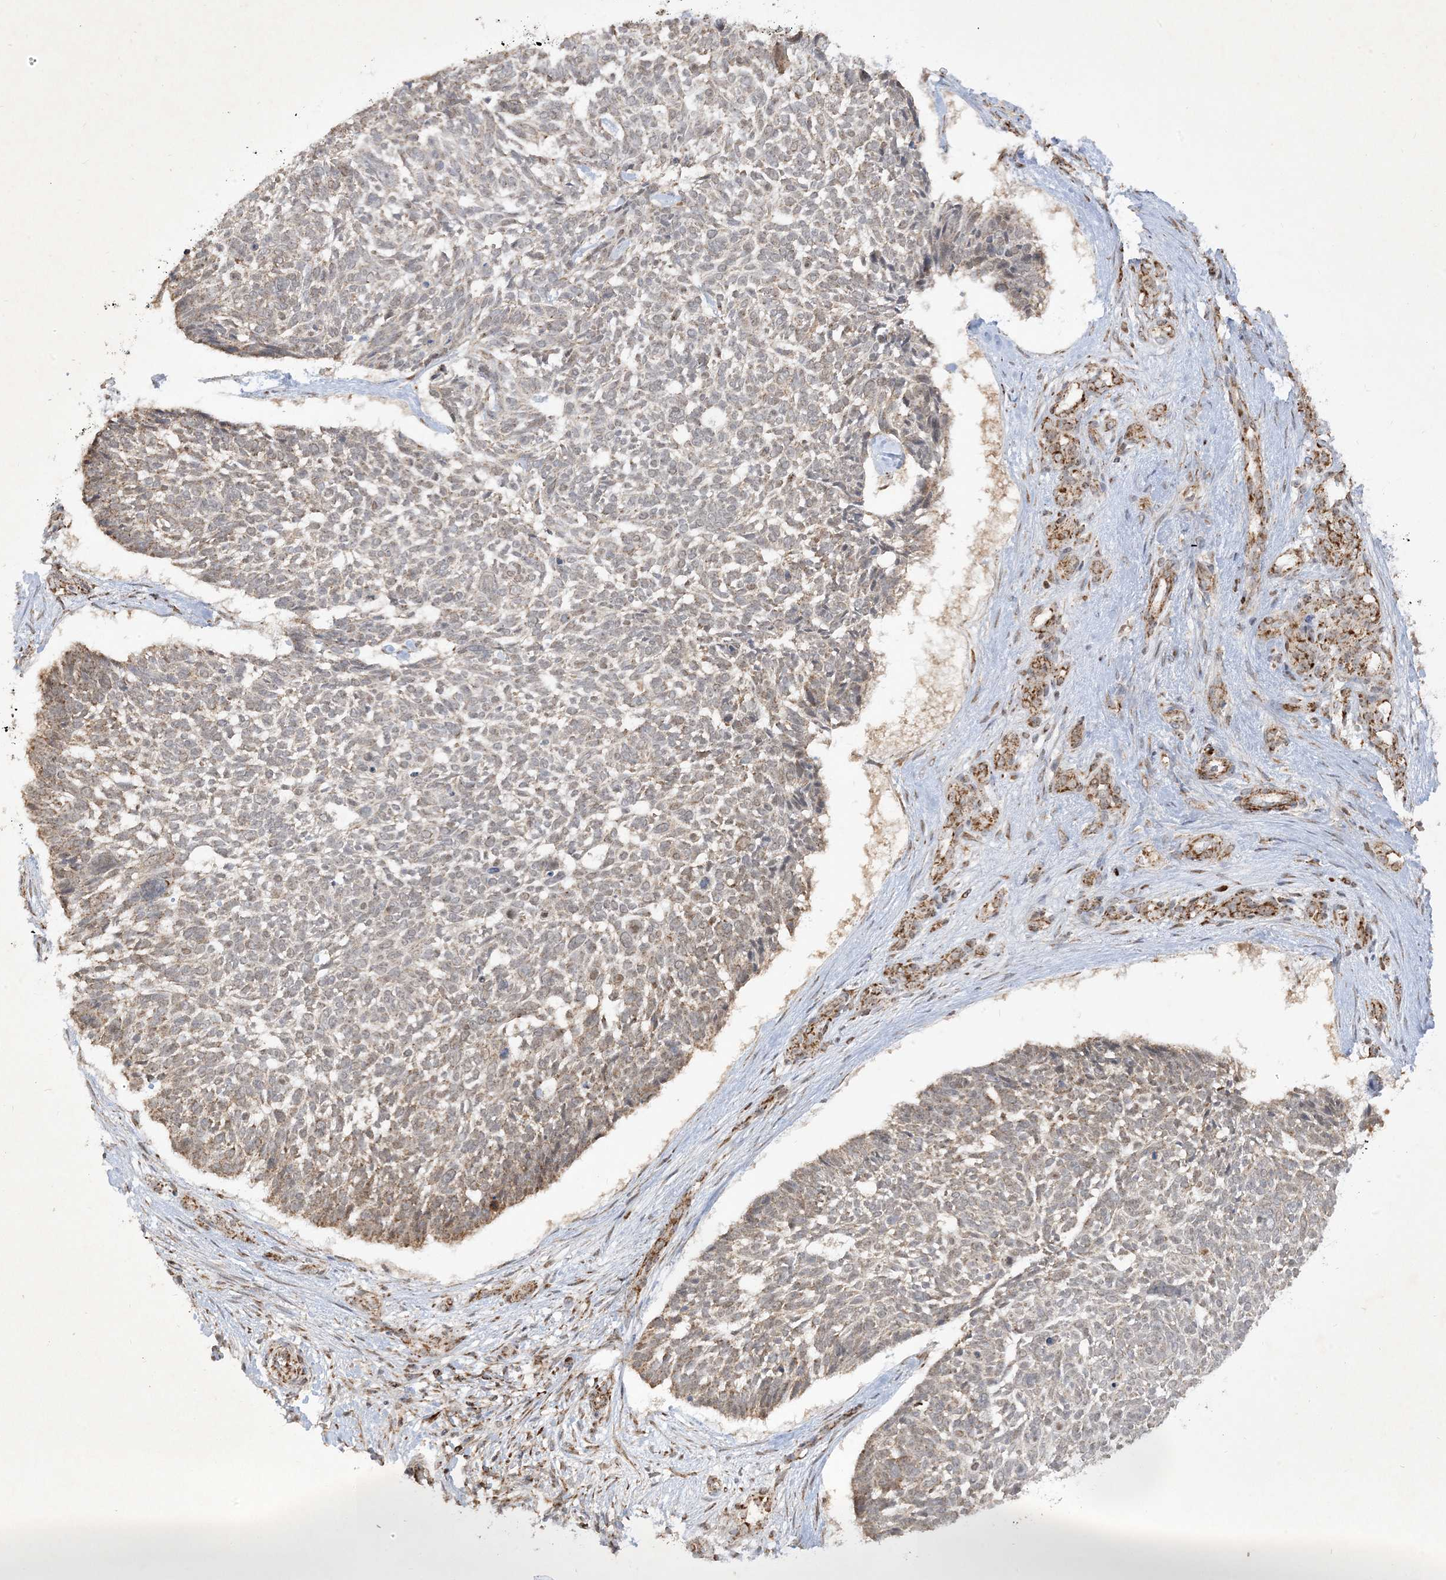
{"staining": {"intensity": "moderate", "quantity": "25%-75%", "location": "cytoplasmic/membranous"}, "tissue": "skin cancer", "cell_type": "Tumor cells", "image_type": "cancer", "snomed": [{"axis": "morphology", "description": "Basal cell carcinoma"}, {"axis": "topography", "description": "Skin"}], "caption": "This micrograph reveals IHC staining of basal cell carcinoma (skin), with medium moderate cytoplasmic/membranous staining in approximately 25%-75% of tumor cells.", "gene": "NDUFAF3", "patient": {"sex": "male", "age": 88}}